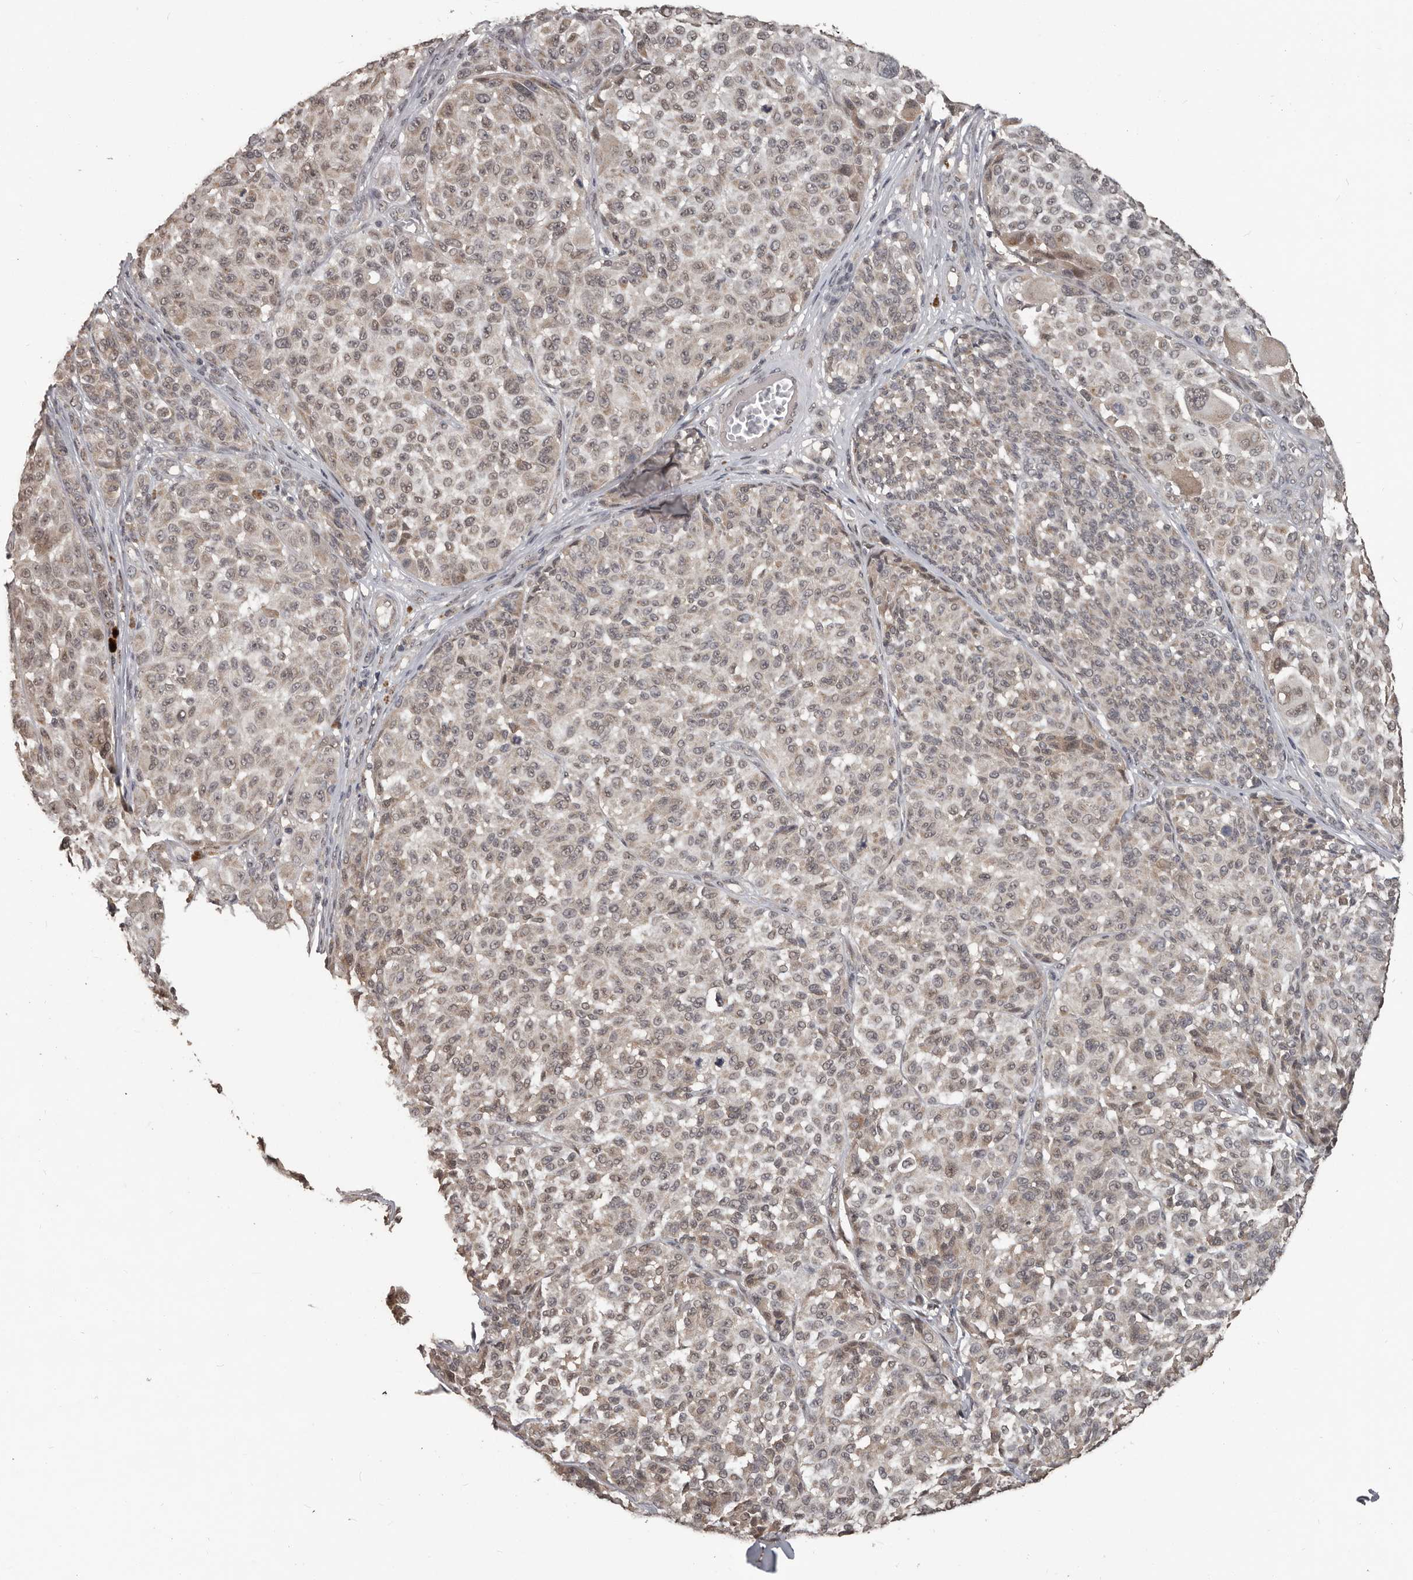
{"staining": {"intensity": "weak", "quantity": ">75%", "location": "nuclear"}, "tissue": "melanoma", "cell_type": "Tumor cells", "image_type": "cancer", "snomed": [{"axis": "morphology", "description": "Malignant melanoma, NOS"}, {"axis": "topography", "description": "Skin"}], "caption": "IHC (DAB (3,3'-diaminobenzidine)) staining of human melanoma demonstrates weak nuclear protein staining in about >75% of tumor cells.", "gene": "ZFP14", "patient": {"sex": "male", "age": 83}}